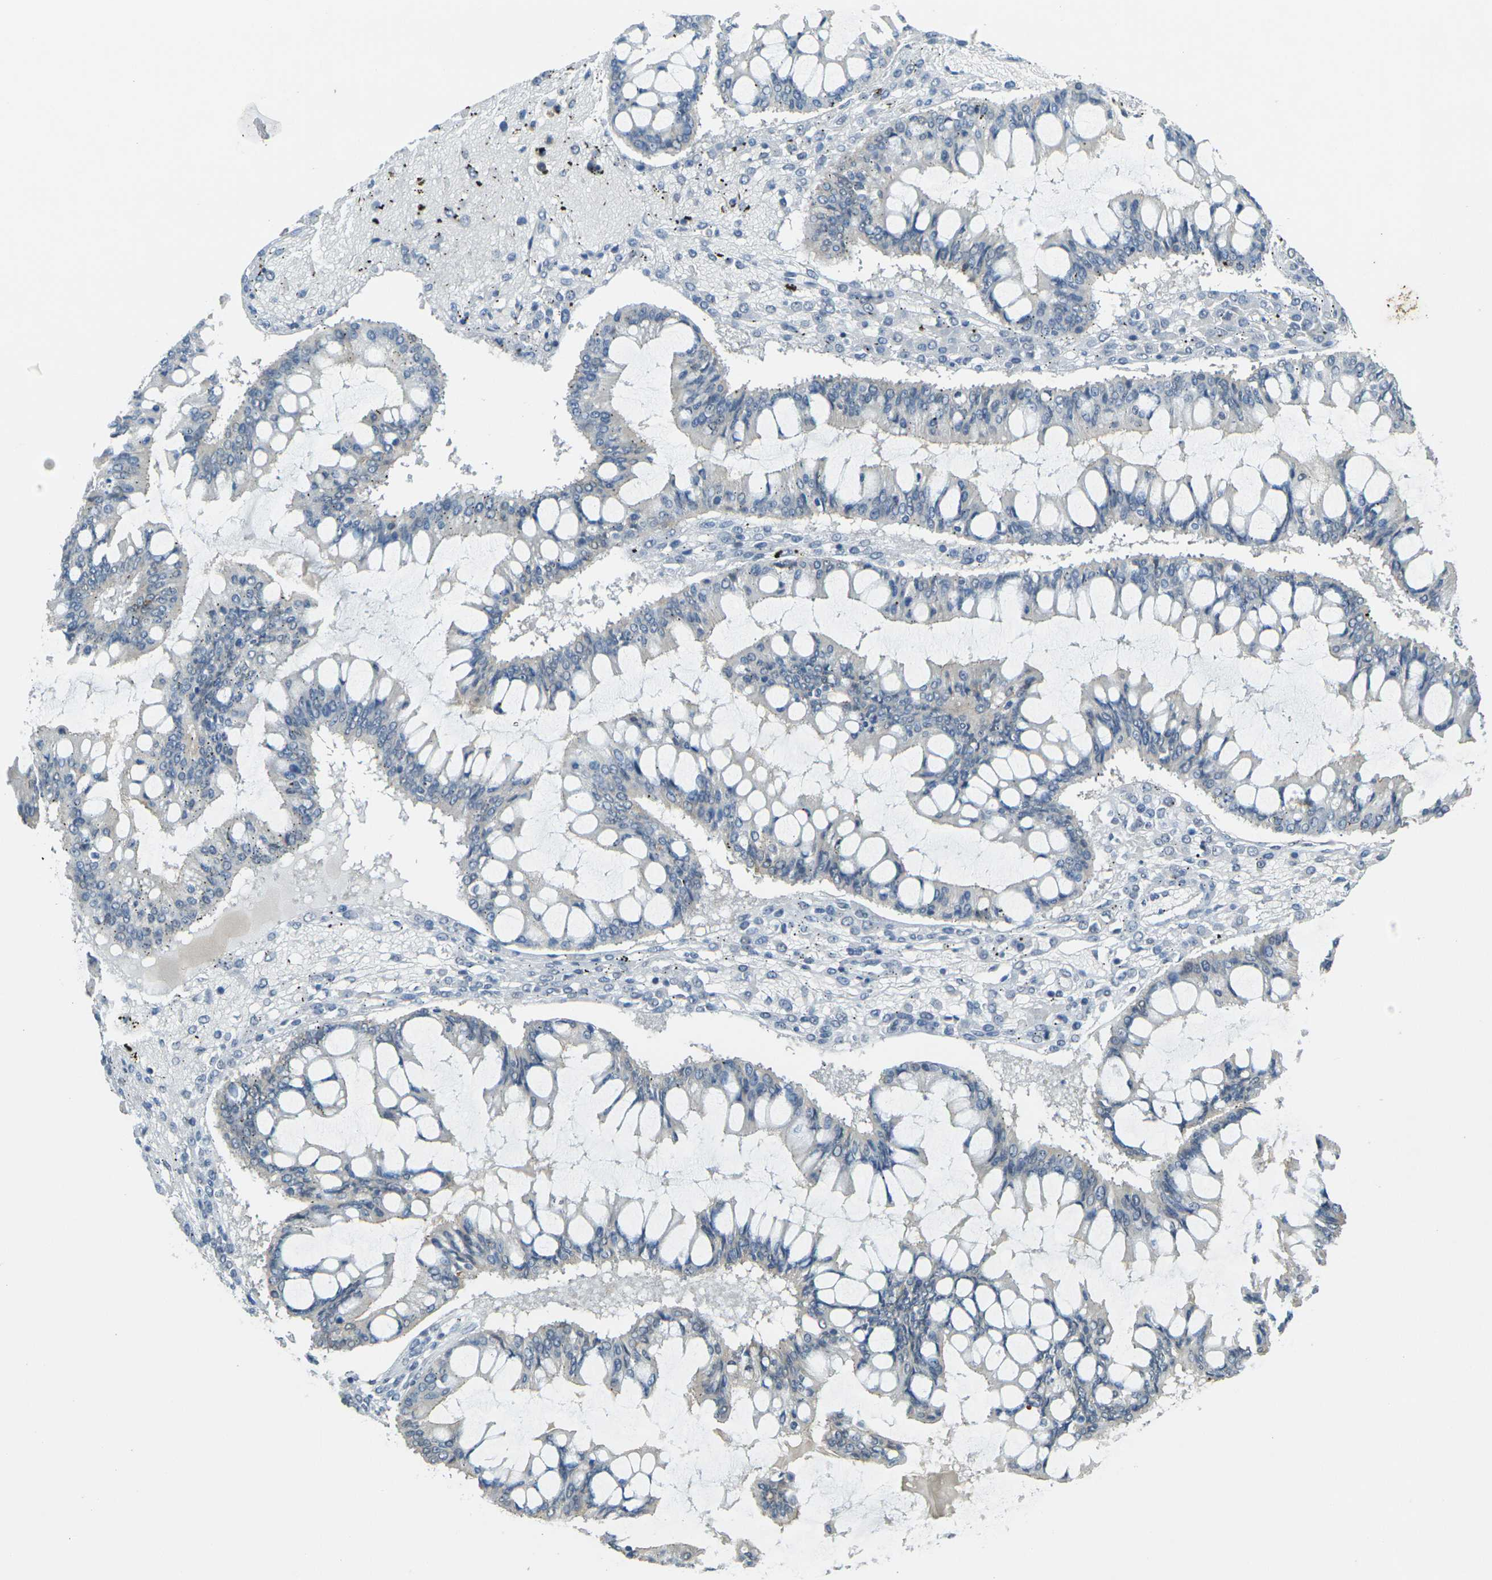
{"staining": {"intensity": "negative", "quantity": "none", "location": "none"}, "tissue": "ovarian cancer", "cell_type": "Tumor cells", "image_type": "cancer", "snomed": [{"axis": "morphology", "description": "Cystadenocarcinoma, mucinous, NOS"}, {"axis": "topography", "description": "Ovary"}], "caption": "Immunohistochemical staining of ovarian cancer shows no significant staining in tumor cells.", "gene": "SPTBN2", "patient": {"sex": "female", "age": 73}}